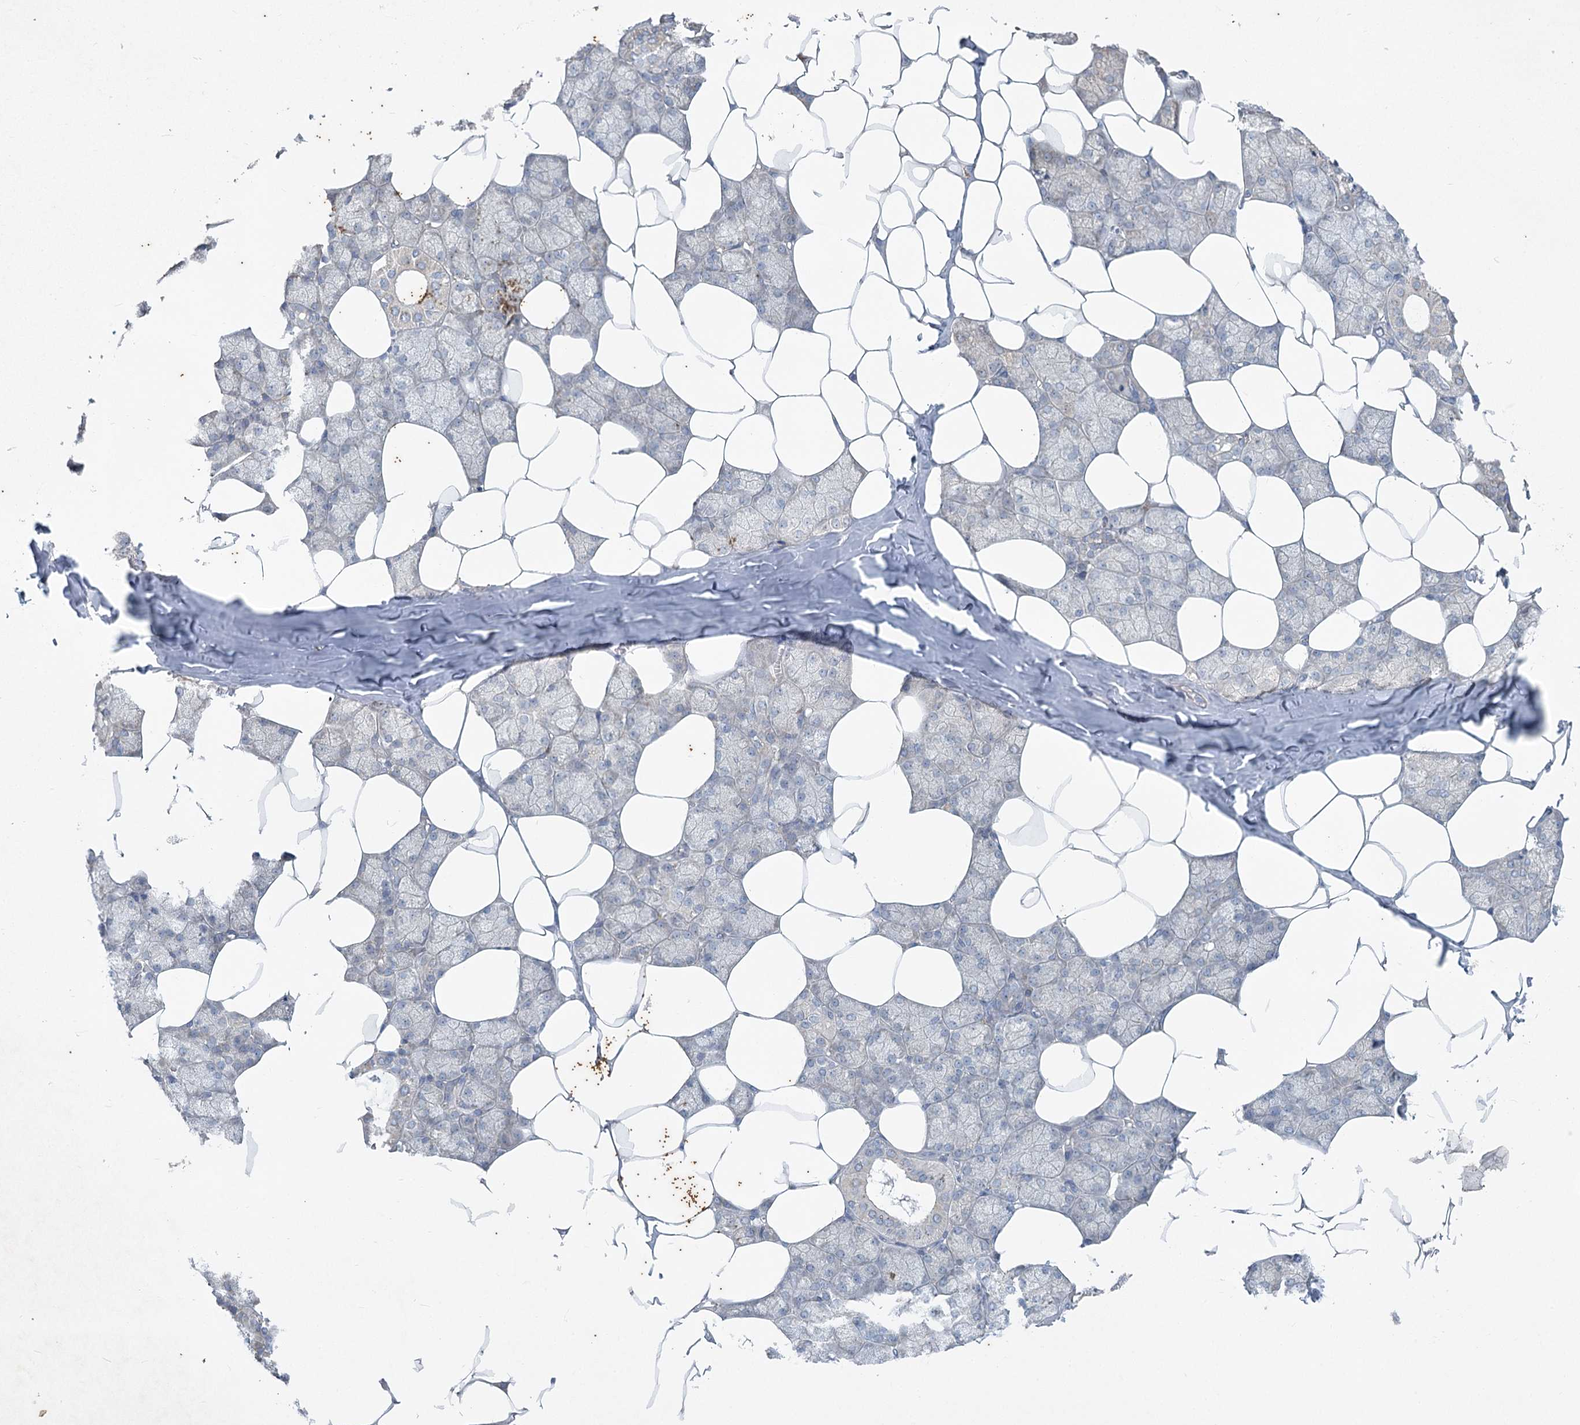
{"staining": {"intensity": "weak", "quantity": "25%-75%", "location": "cytoplasmic/membranous"}, "tissue": "salivary gland", "cell_type": "Glandular cells", "image_type": "normal", "snomed": [{"axis": "morphology", "description": "Normal tissue, NOS"}, {"axis": "topography", "description": "Salivary gland"}], "caption": "Immunohistochemistry (IHC) of benign human salivary gland reveals low levels of weak cytoplasmic/membranous staining in about 25%-75% of glandular cells. (Stains: DAB (3,3'-diaminobenzidine) in brown, nuclei in blue, Microscopy: brightfield microscopy at high magnification).", "gene": "PLA2G12A", "patient": {"sex": "male", "age": 62}}